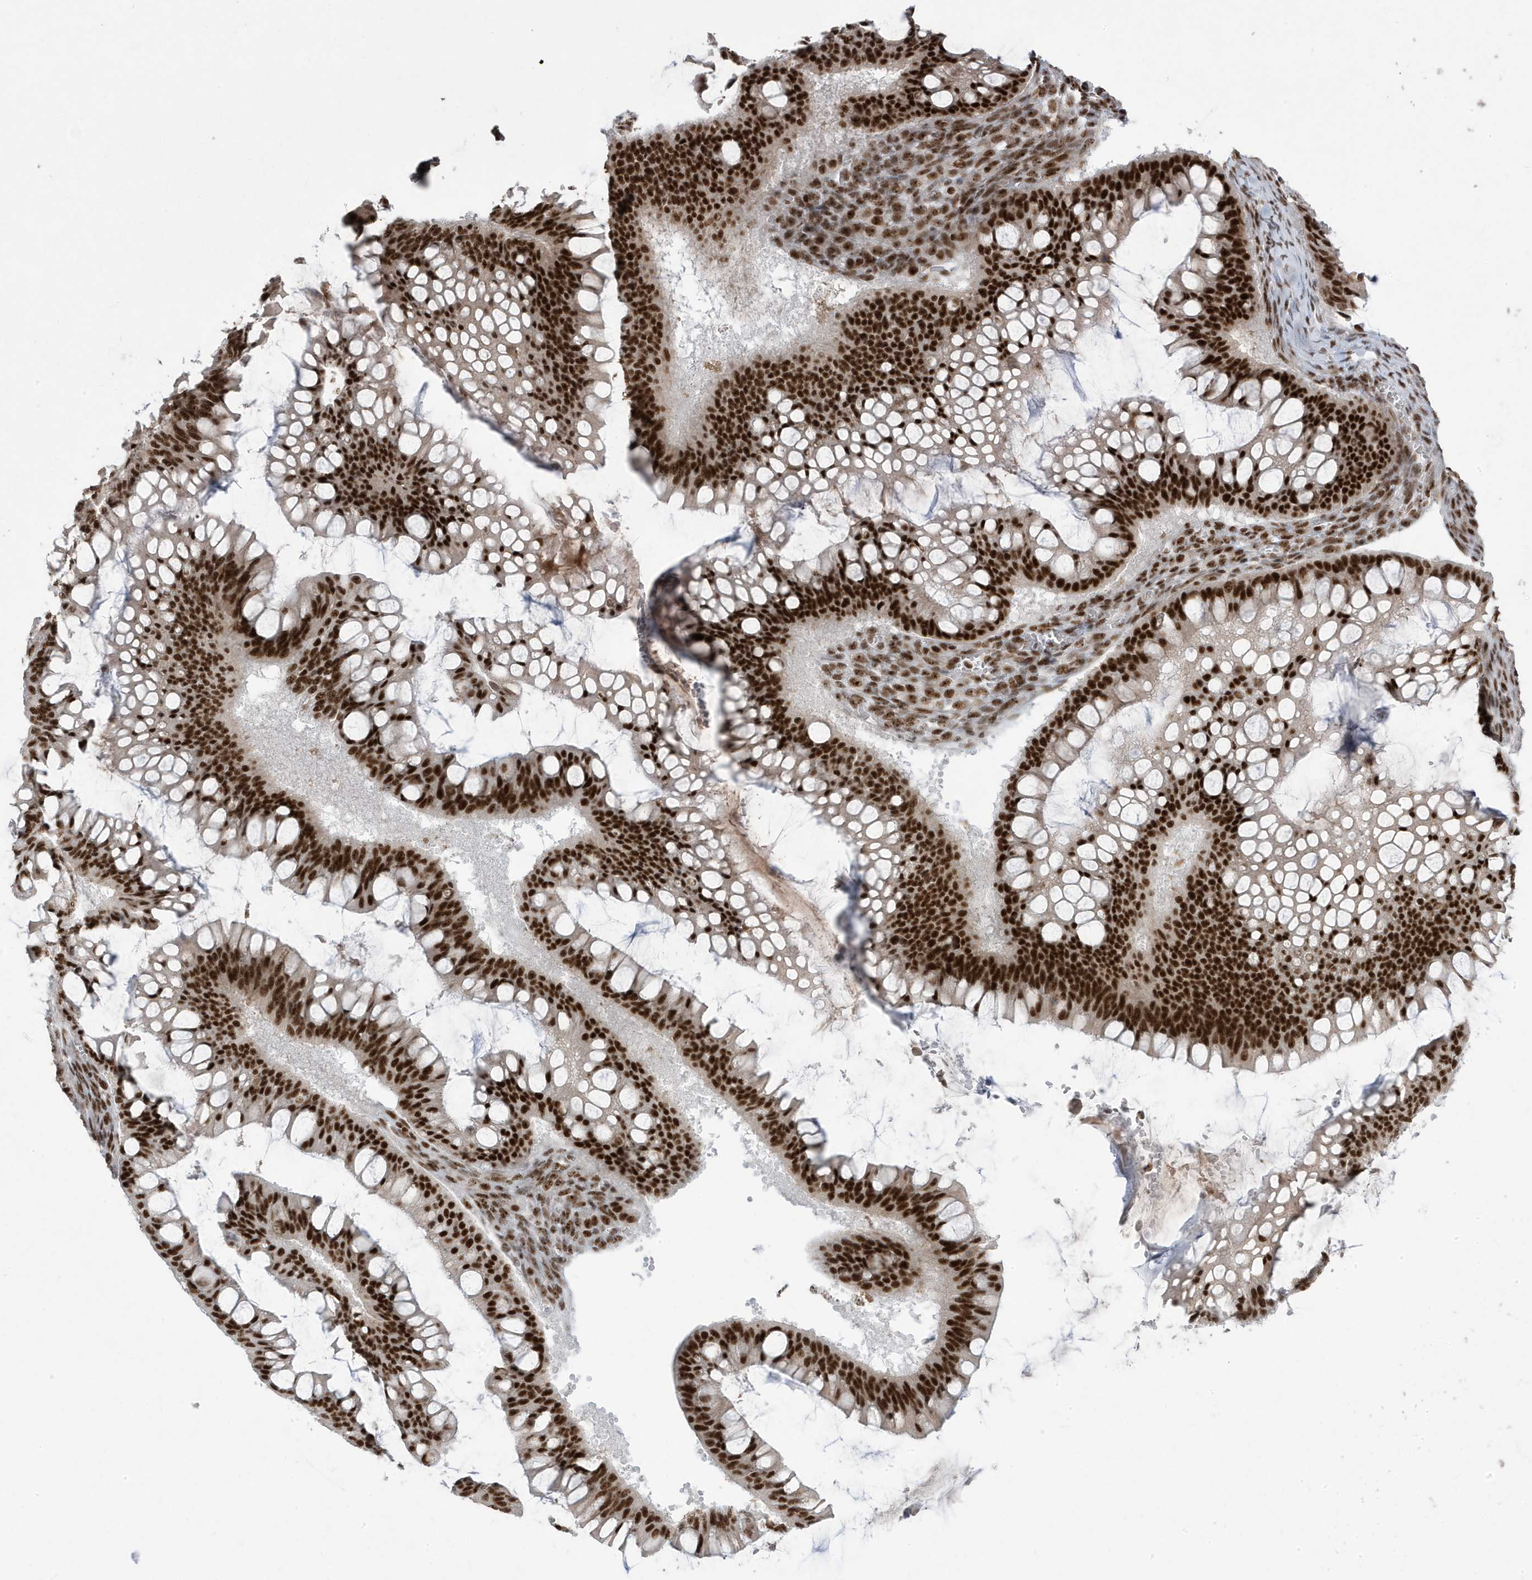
{"staining": {"intensity": "strong", "quantity": ">75%", "location": "nuclear"}, "tissue": "ovarian cancer", "cell_type": "Tumor cells", "image_type": "cancer", "snomed": [{"axis": "morphology", "description": "Cystadenocarcinoma, mucinous, NOS"}, {"axis": "topography", "description": "Ovary"}], "caption": "There is high levels of strong nuclear positivity in tumor cells of ovarian mucinous cystadenocarcinoma, as demonstrated by immunohistochemical staining (brown color).", "gene": "MTREX", "patient": {"sex": "female", "age": 73}}